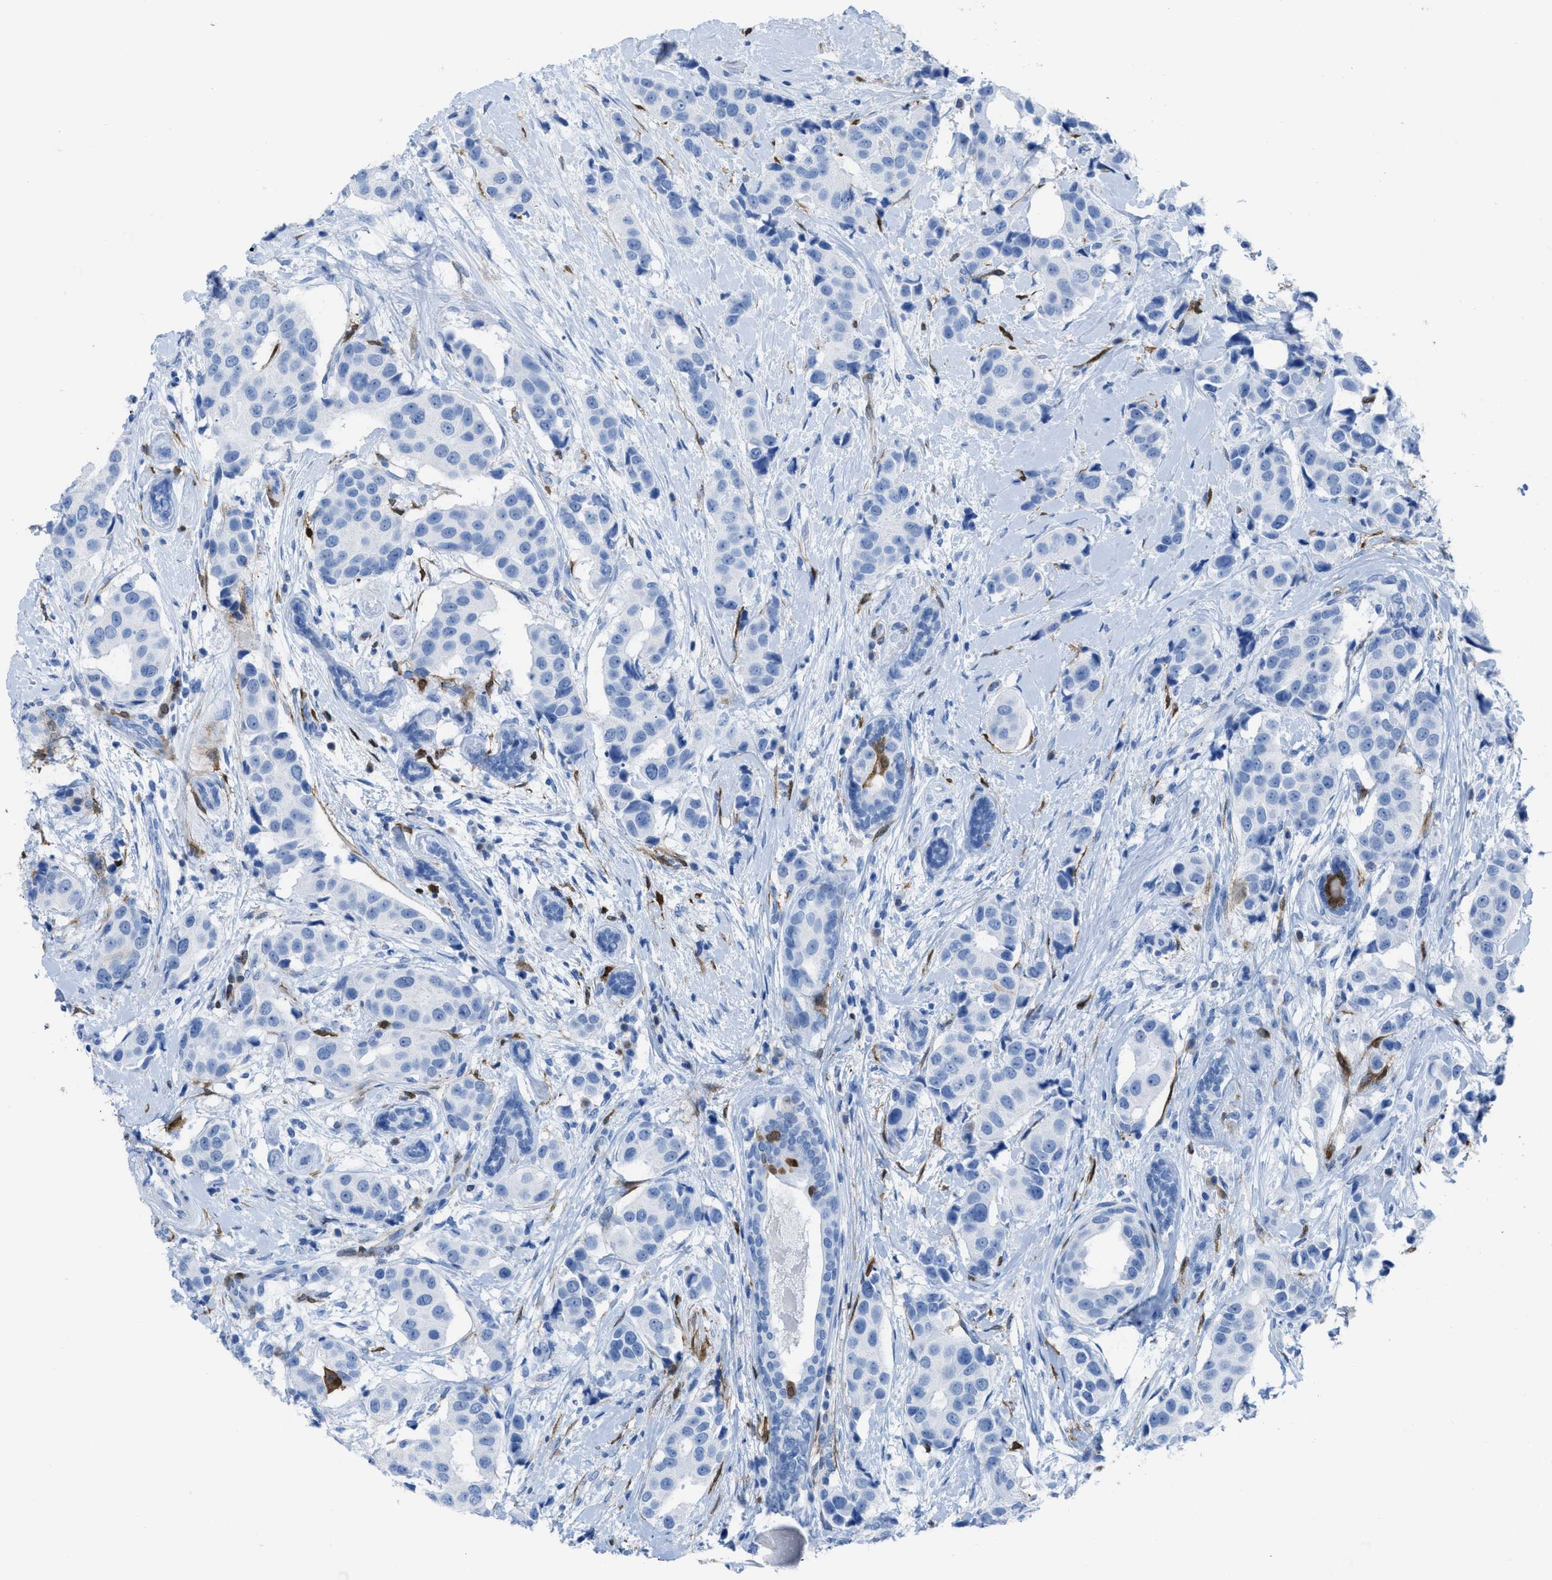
{"staining": {"intensity": "negative", "quantity": "none", "location": "none"}, "tissue": "breast cancer", "cell_type": "Tumor cells", "image_type": "cancer", "snomed": [{"axis": "morphology", "description": "Normal tissue, NOS"}, {"axis": "morphology", "description": "Duct carcinoma"}, {"axis": "topography", "description": "Breast"}], "caption": "High power microscopy micrograph of an immunohistochemistry photomicrograph of invasive ductal carcinoma (breast), revealing no significant positivity in tumor cells.", "gene": "CDKN2A", "patient": {"sex": "female", "age": 39}}